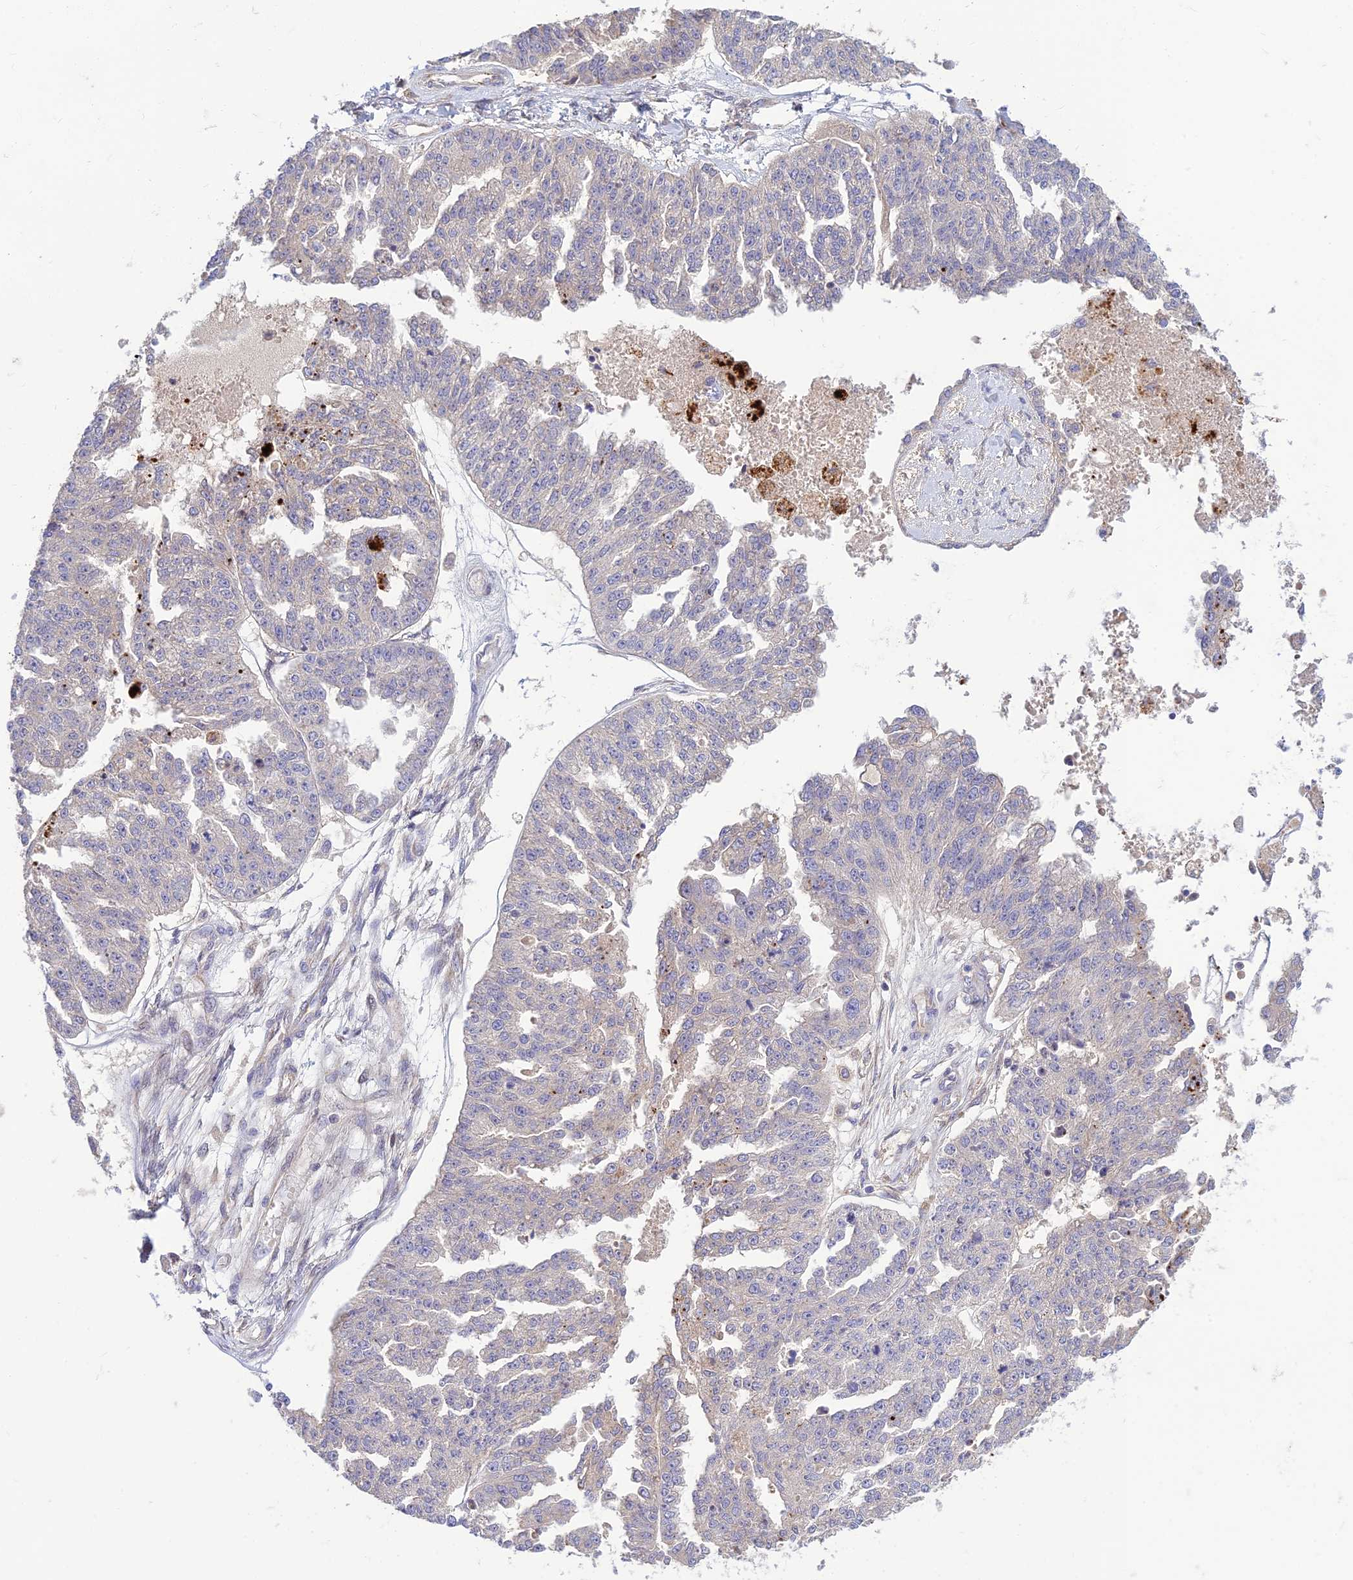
{"staining": {"intensity": "negative", "quantity": "none", "location": "none"}, "tissue": "ovarian cancer", "cell_type": "Tumor cells", "image_type": "cancer", "snomed": [{"axis": "morphology", "description": "Cystadenocarcinoma, serous, NOS"}, {"axis": "topography", "description": "Ovary"}], "caption": "A histopathology image of ovarian serous cystadenocarcinoma stained for a protein shows no brown staining in tumor cells.", "gene": "ST8SIA5", "patient": {"sex": "female", "age": 58}}